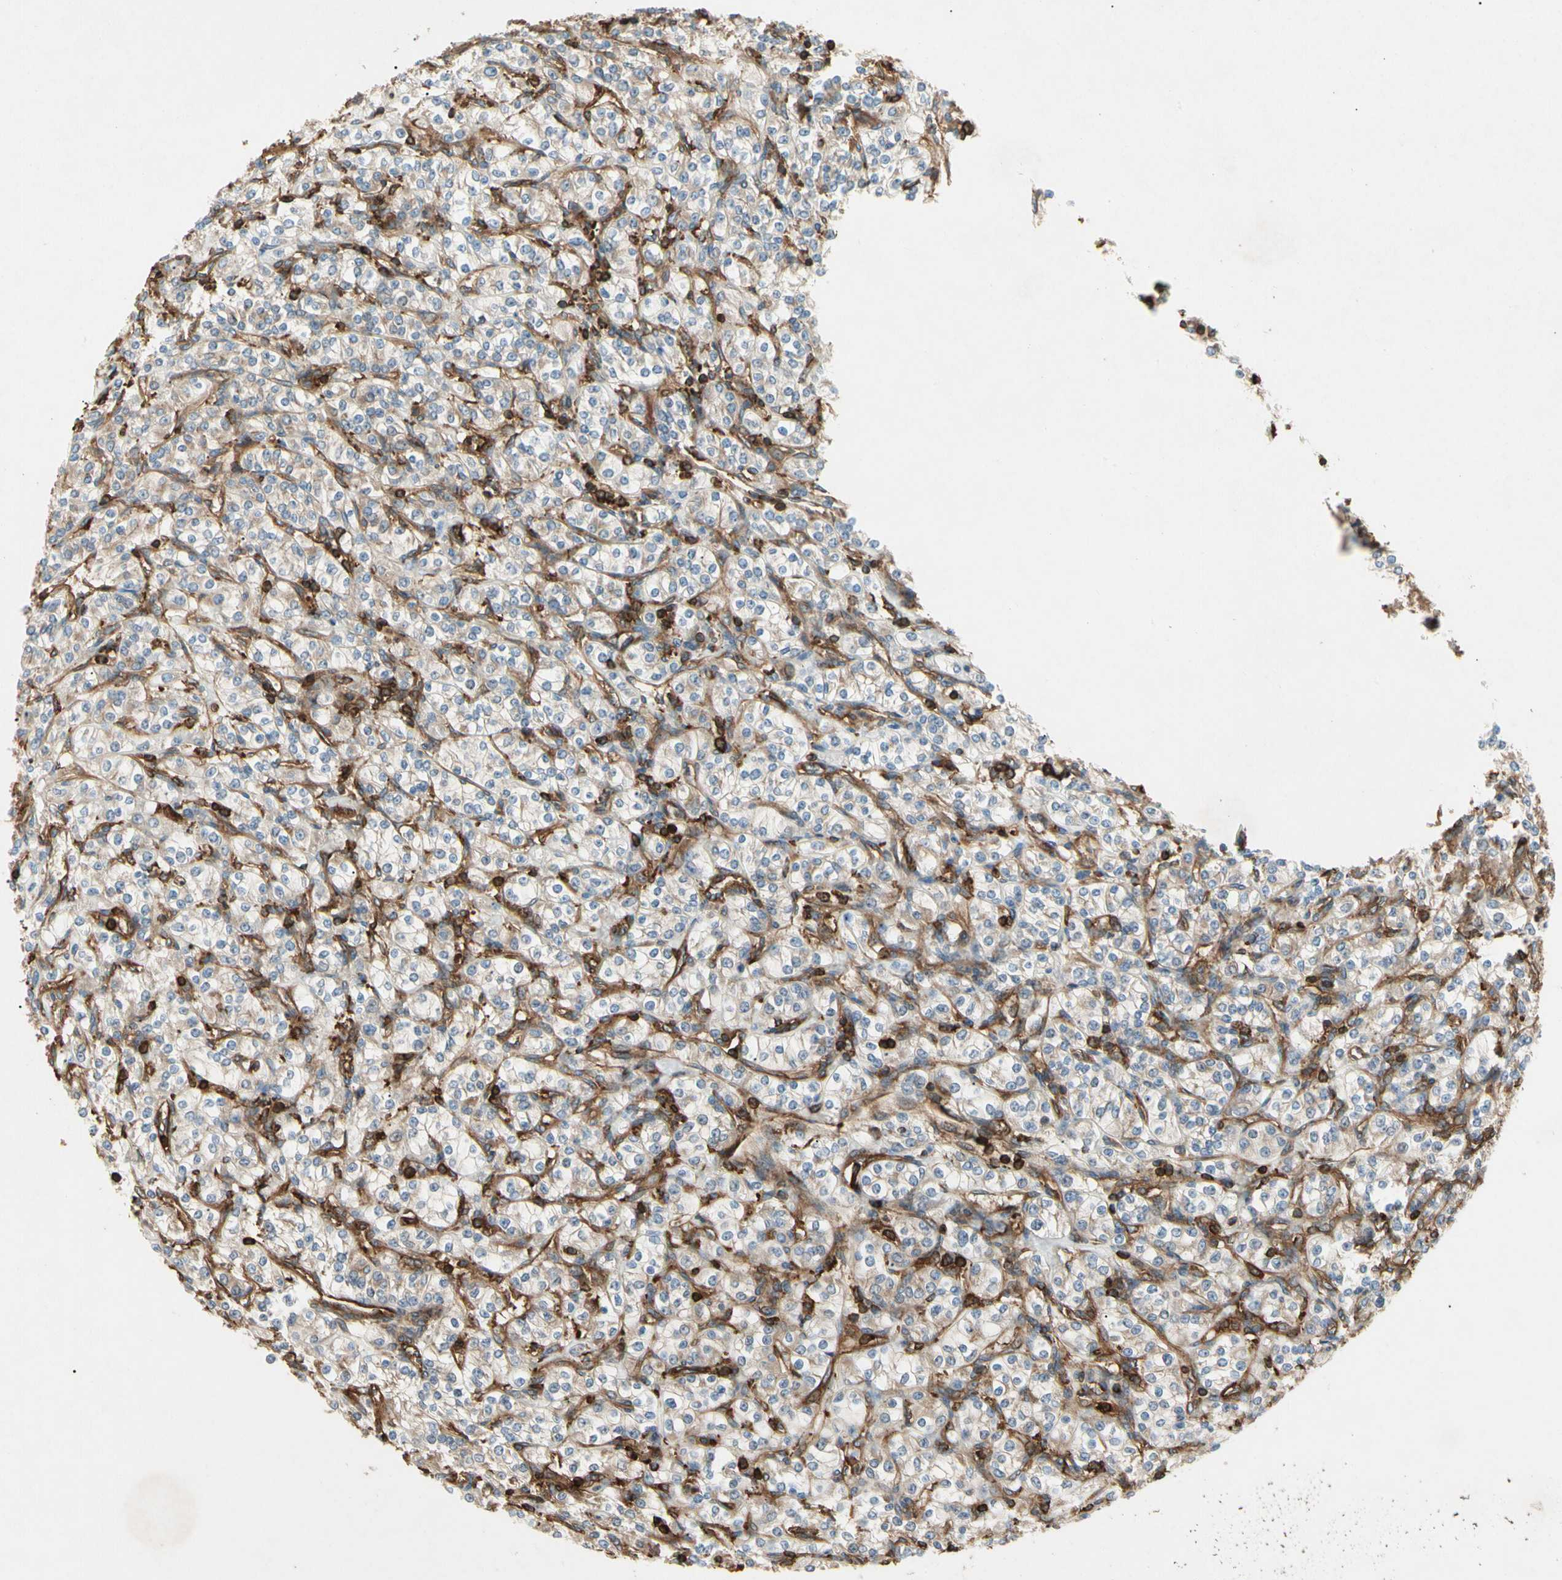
{"staining": {"intensity": "moderate", "quantity": ">75%", "location": "cytoplasmic/membranous"}, "tissue": "renal cancer", "cell_type": "Tumor cells", "image_type": "cancer", "snomed": [{"axis": "morphology", "description": "Adenocarcinoma, NOS"}, {"axis": "topography", "description": "Kidney"}], "caption": "Protein expression analysis of human adenocarcinoma (renal) reveals moderate cytoplasmic/membranous positivity in approximately >75% of tumor cells. The protein is shown in brown color, while the nuclei are stained blue.", "gene": "ARPC2", "patient": {"sex": "male", "age": 77}}